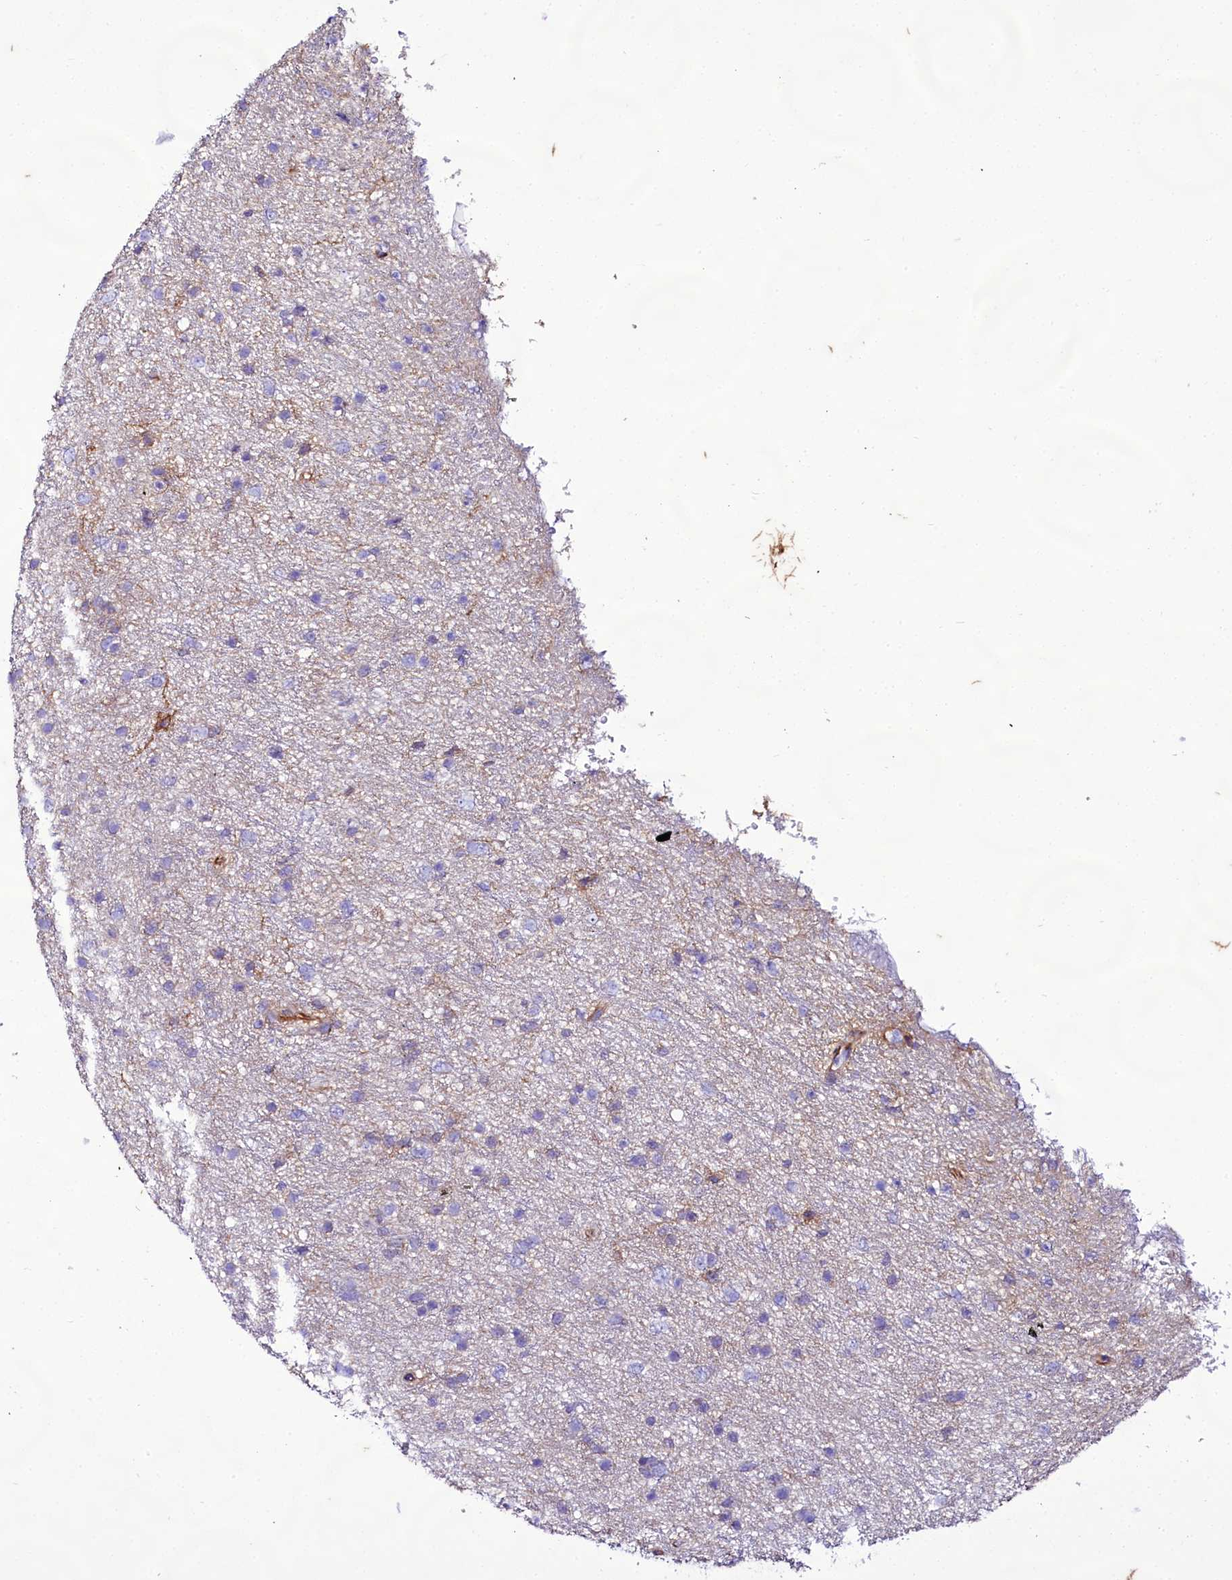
{"staining": {"intensity": "negative", "quantity": "none", "location": "none"}, "tissue": "glioma", "cell_type": "Tumor cells", "image_type": "cancer", "snomed": [{"axis": "morphology", "description": "Glioma, malignant, Low grade"}, {"axis": "topography", "description": "Cerebral cortex"}], "caption": "The immunohistochemistry (IHC) image has no significant positivity in tumor cells of glioma tissue. (Immunohistochemistry (ihc), brightfield microscopy, high magnification).", "gene": "CD99", "patient": {"sex": "female", "age": 39}}